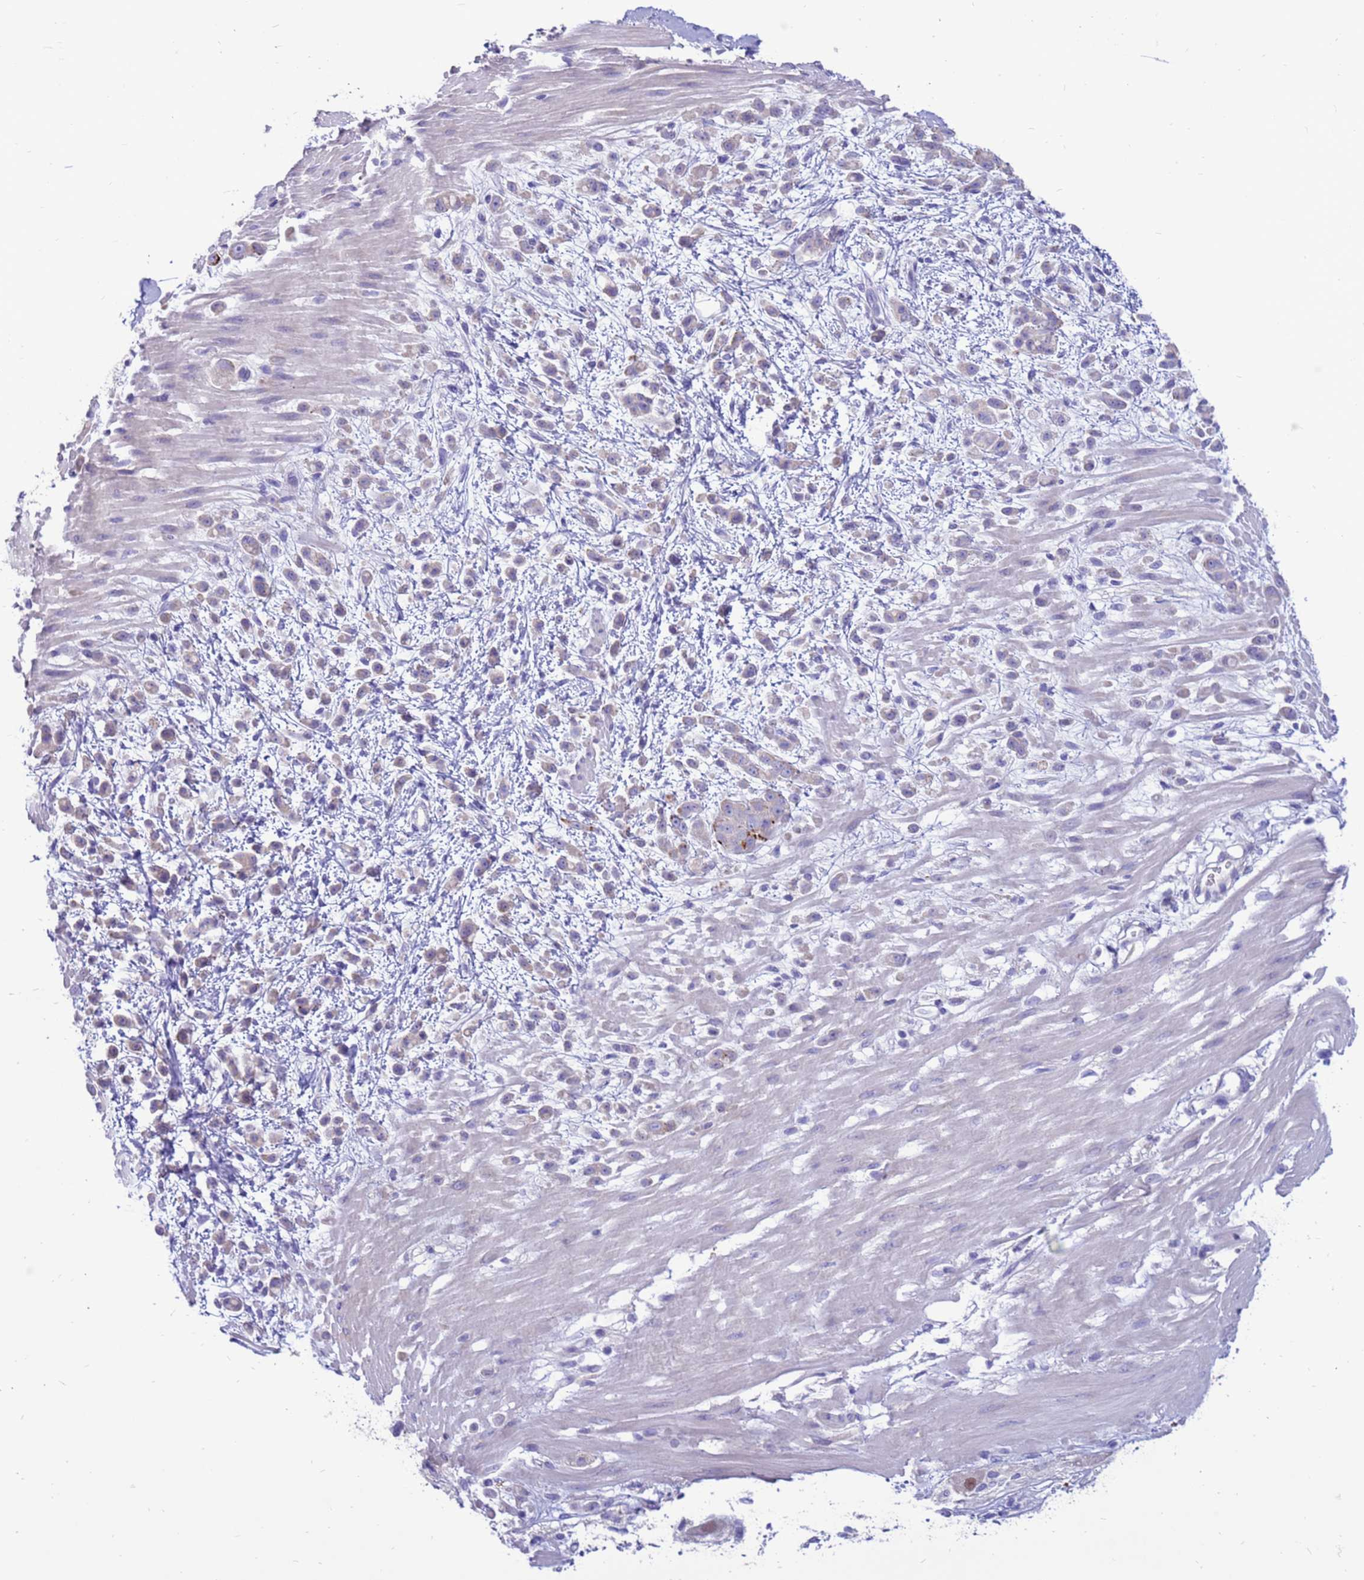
{"staining": {"intensity": "weak", "quantity": "<25%", "location": "cytoplasmic/membranous"}, "tissue": "pancreatic cancer", "cell_type": "Tumor cells", "image_type": "cancer", "snomed": [{"axis": "morphology", "description": "Normal tissue, NOS"}, {"axis": "morphology", "description": "Adenocarcinoma, NOS"}, {"axis": "topography", "description": "Pancreas"}], "caption": "DAB (3,3'-diaminobenzidine) immunohistochemical staining of pancreatic adenocarcinoma exhibits no significant staining in tumor cells. (Brightfield microscopy of DAB IHC at high magnification).", "gene": "PDE10A", "patient": {"sex": "female", "age": 64}}